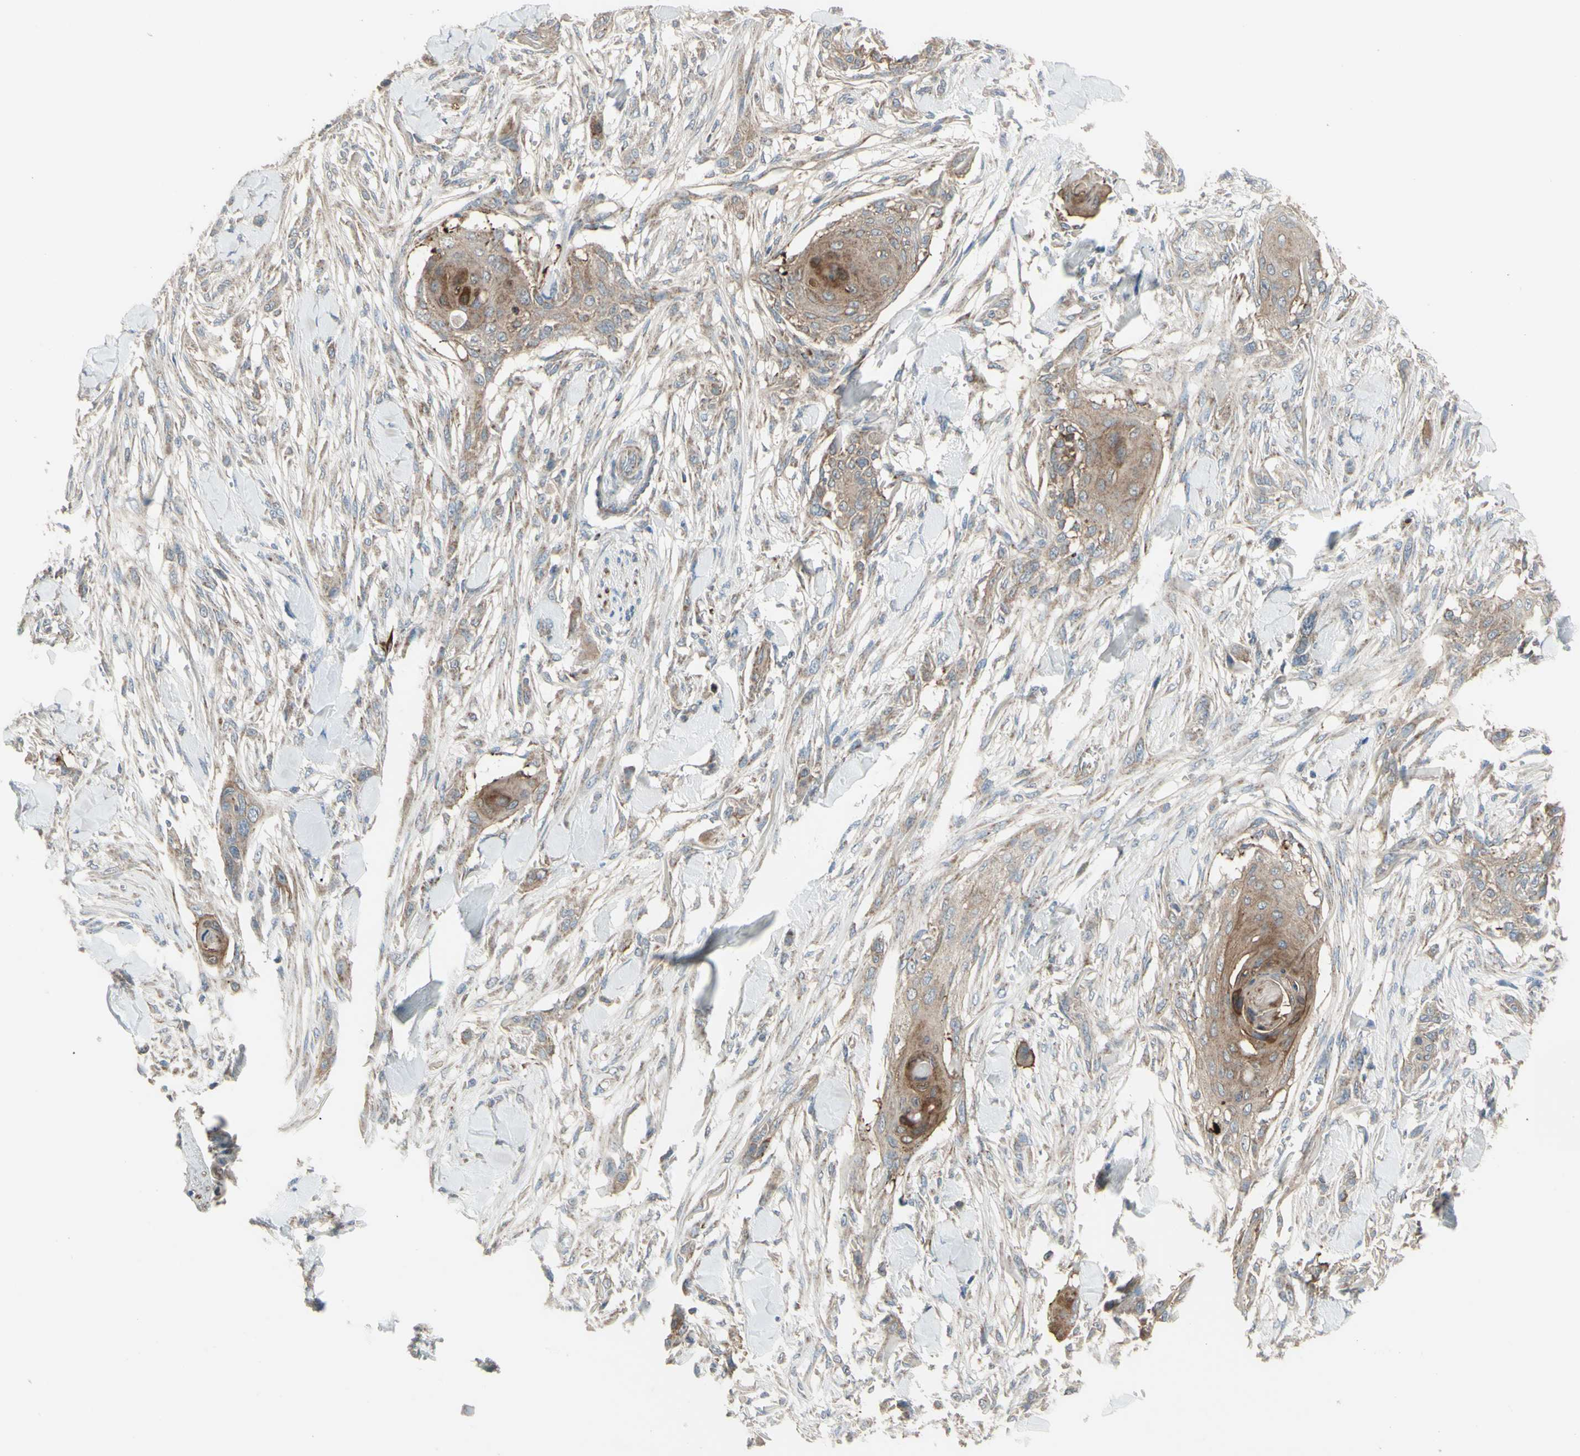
{"staining": {"intensity": "weak", "quantity": ">75%", "location": "cytoplasmic/membranous"}, "tissue": "skin cancer", "cell_type": "Tumor cells", "image_type": "cancer", "snomed": [{"axis": "morphology", "description": "Squamous cell carcinoma, NOS"}, {"axis": "topography", "description": "Skin"}], "caption": "Protein staining exhibits weak cytoplasmic/membranous expression in about >75% of tumor cells in squamous cell carcinoma (skin).", "gene": "FAM171B", "patient": {"sex": "female", "age": 59}}